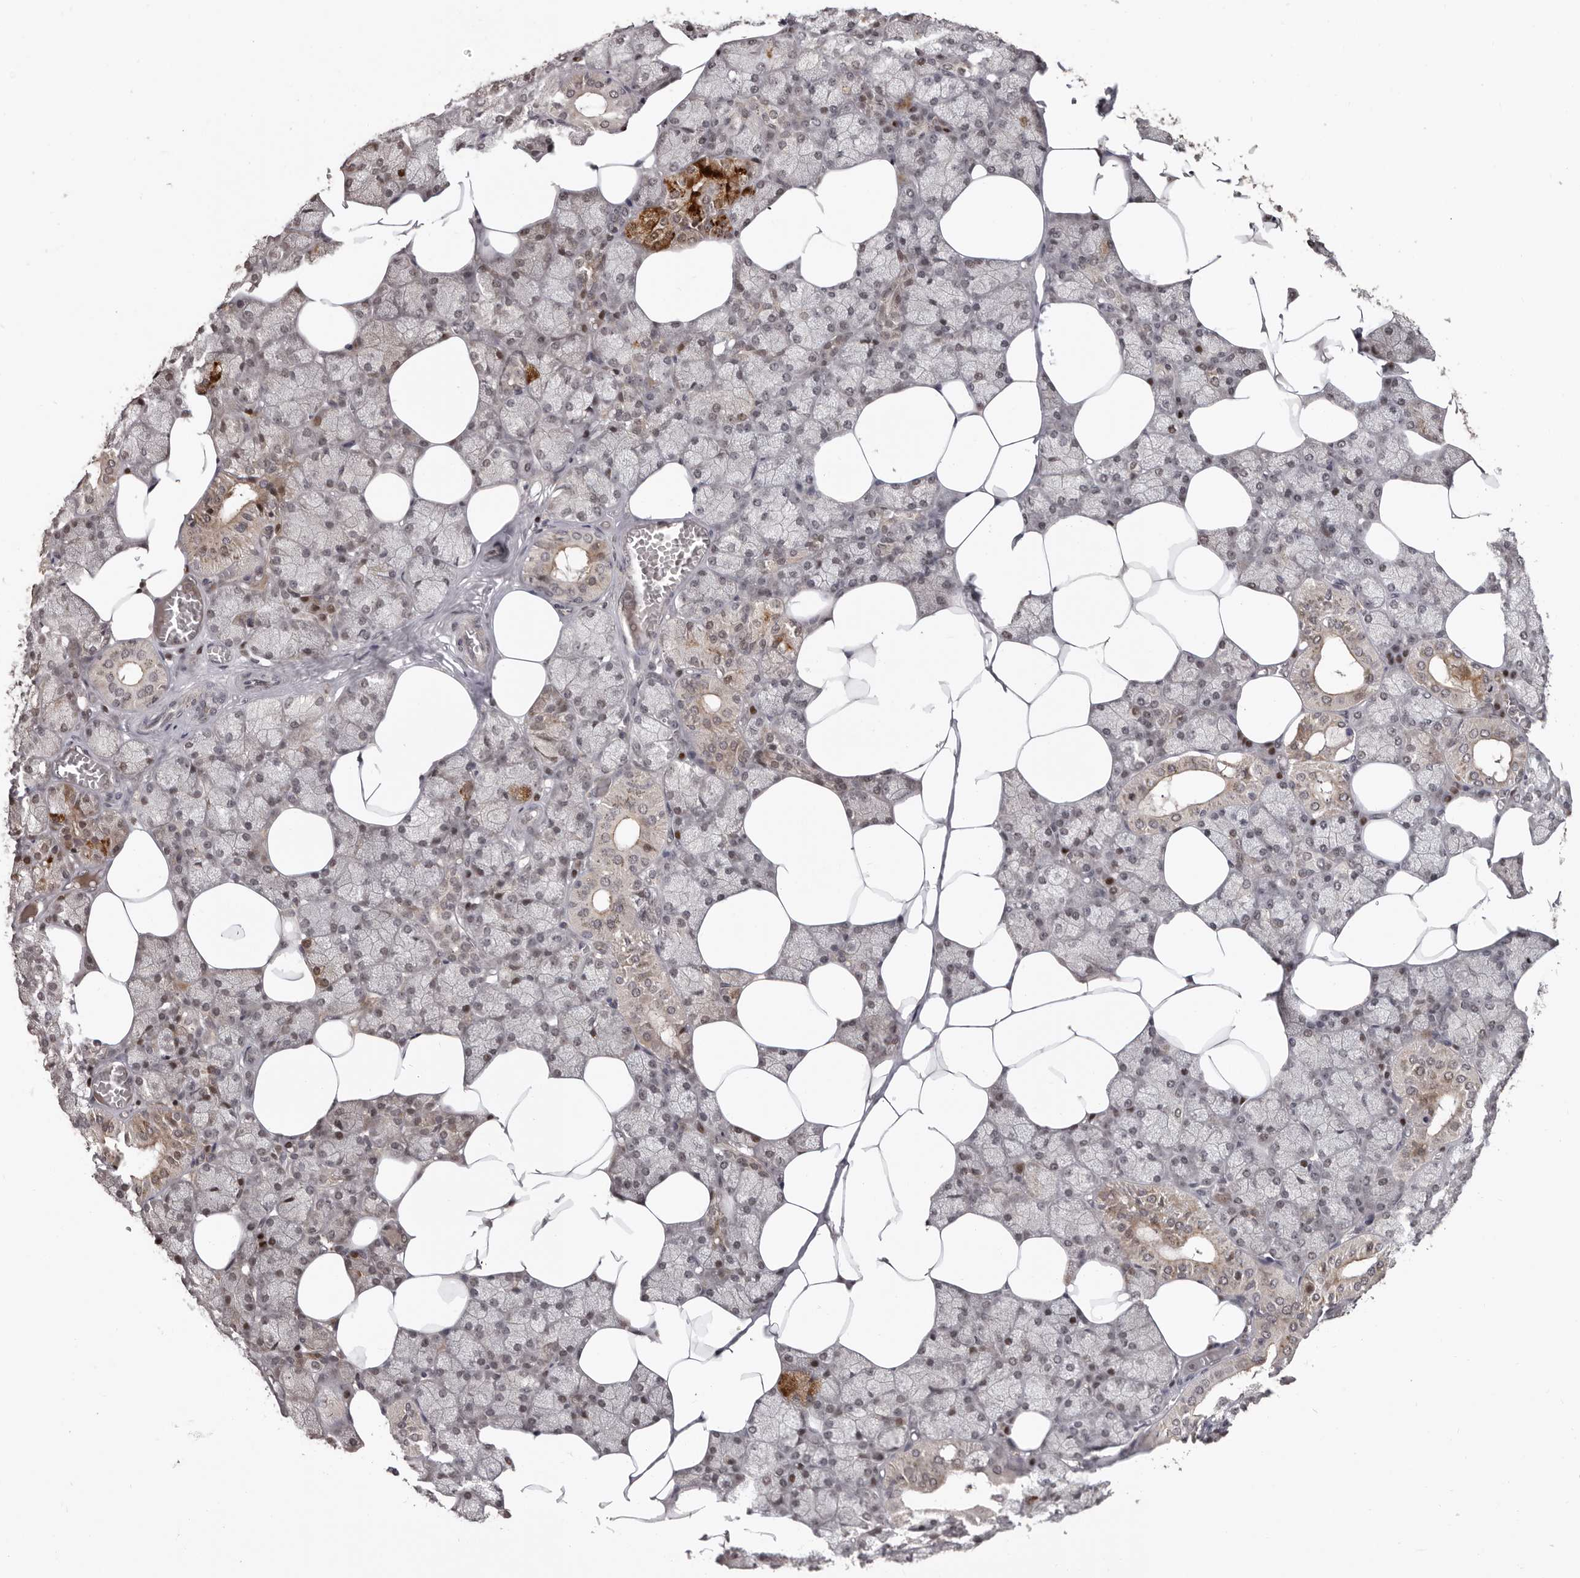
{"staining": {"intensity": "moderate", "quantity": "25%-75%", "location": "cytoplasmic/membranous,nuclear"}, "tissue": "salivary gland", "cell_type": "Glandular cells", "image_type": "normal", "snomed": [{"axis": "morphology", "description": "Normal tissue, NOS"}, {"axis": "topography", "description": "Salivary gland"}], "caption": "A brown stain highlights moderate cytoplasmic/membranous,nuclear positivity of a protein in glandular cells of benign human salivary gland. The protein is stained brown, and the nuclei are stained in blue (DAB (3,3'-diaminobenzidine) IHC with brightfield microscopy, high magnification).", "gene": "TBX5", "patient": {"sex": "male", "age": 62}}